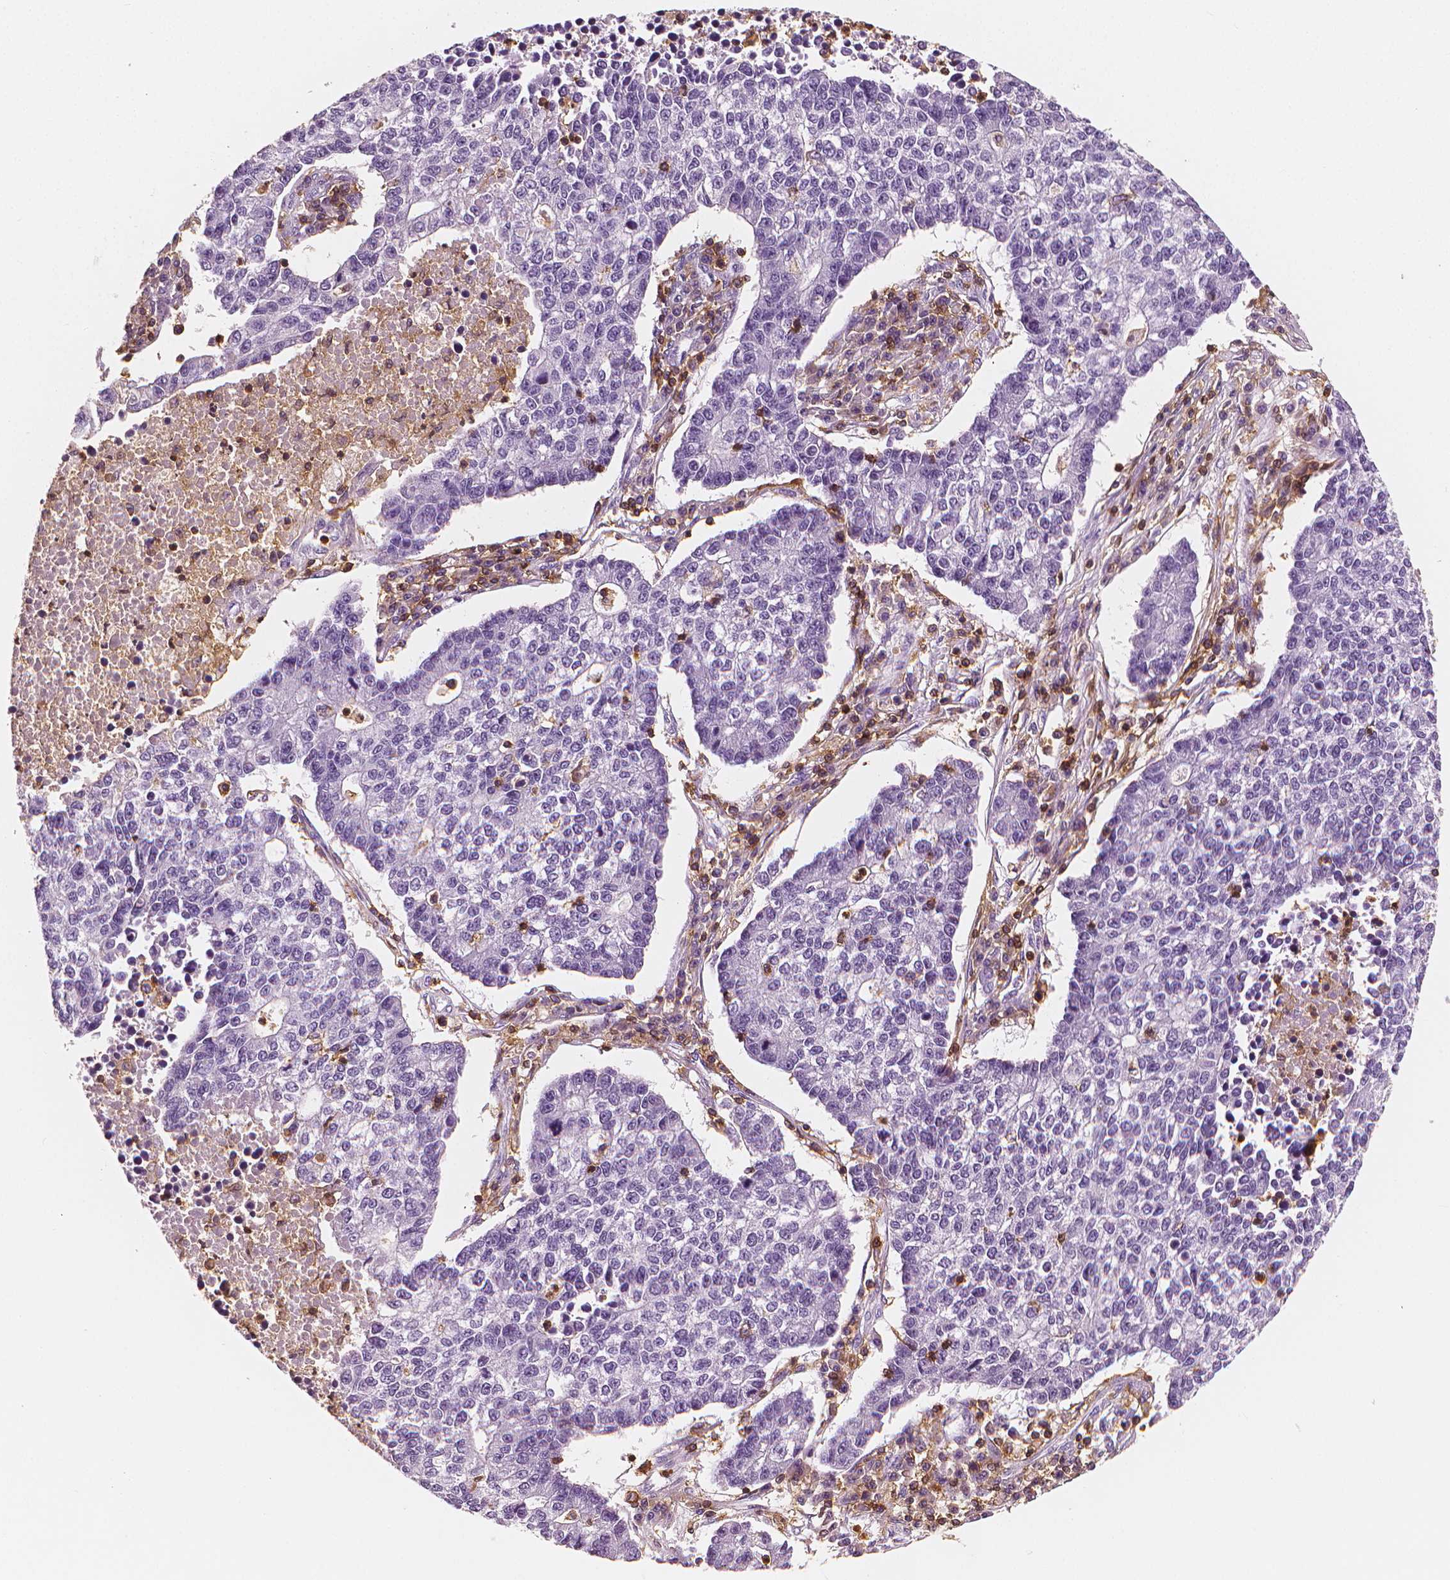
{"staining": {"intensity": "negative", "quantity": "none", "location": "none"}, "tissue": "lung cancer", "cell_type": "Tumor cells", "image_type": "cancer", "snomed": [{"axis": "morphology", "description": "Adenocarcinoma, NOS"}, {"axis": "topography", "description": "Lung"}], "caption": "High power microscopy micrograph of an immunohistochemistry histopathology image of adenocarcinoma (lung), revealing no significant staining in tumor cells. (Brightfield microscopy of DAB immunohistochemistry at high magnification).", "gene": "PTPRC", "patient": {"sex": "male", "age": 57}}